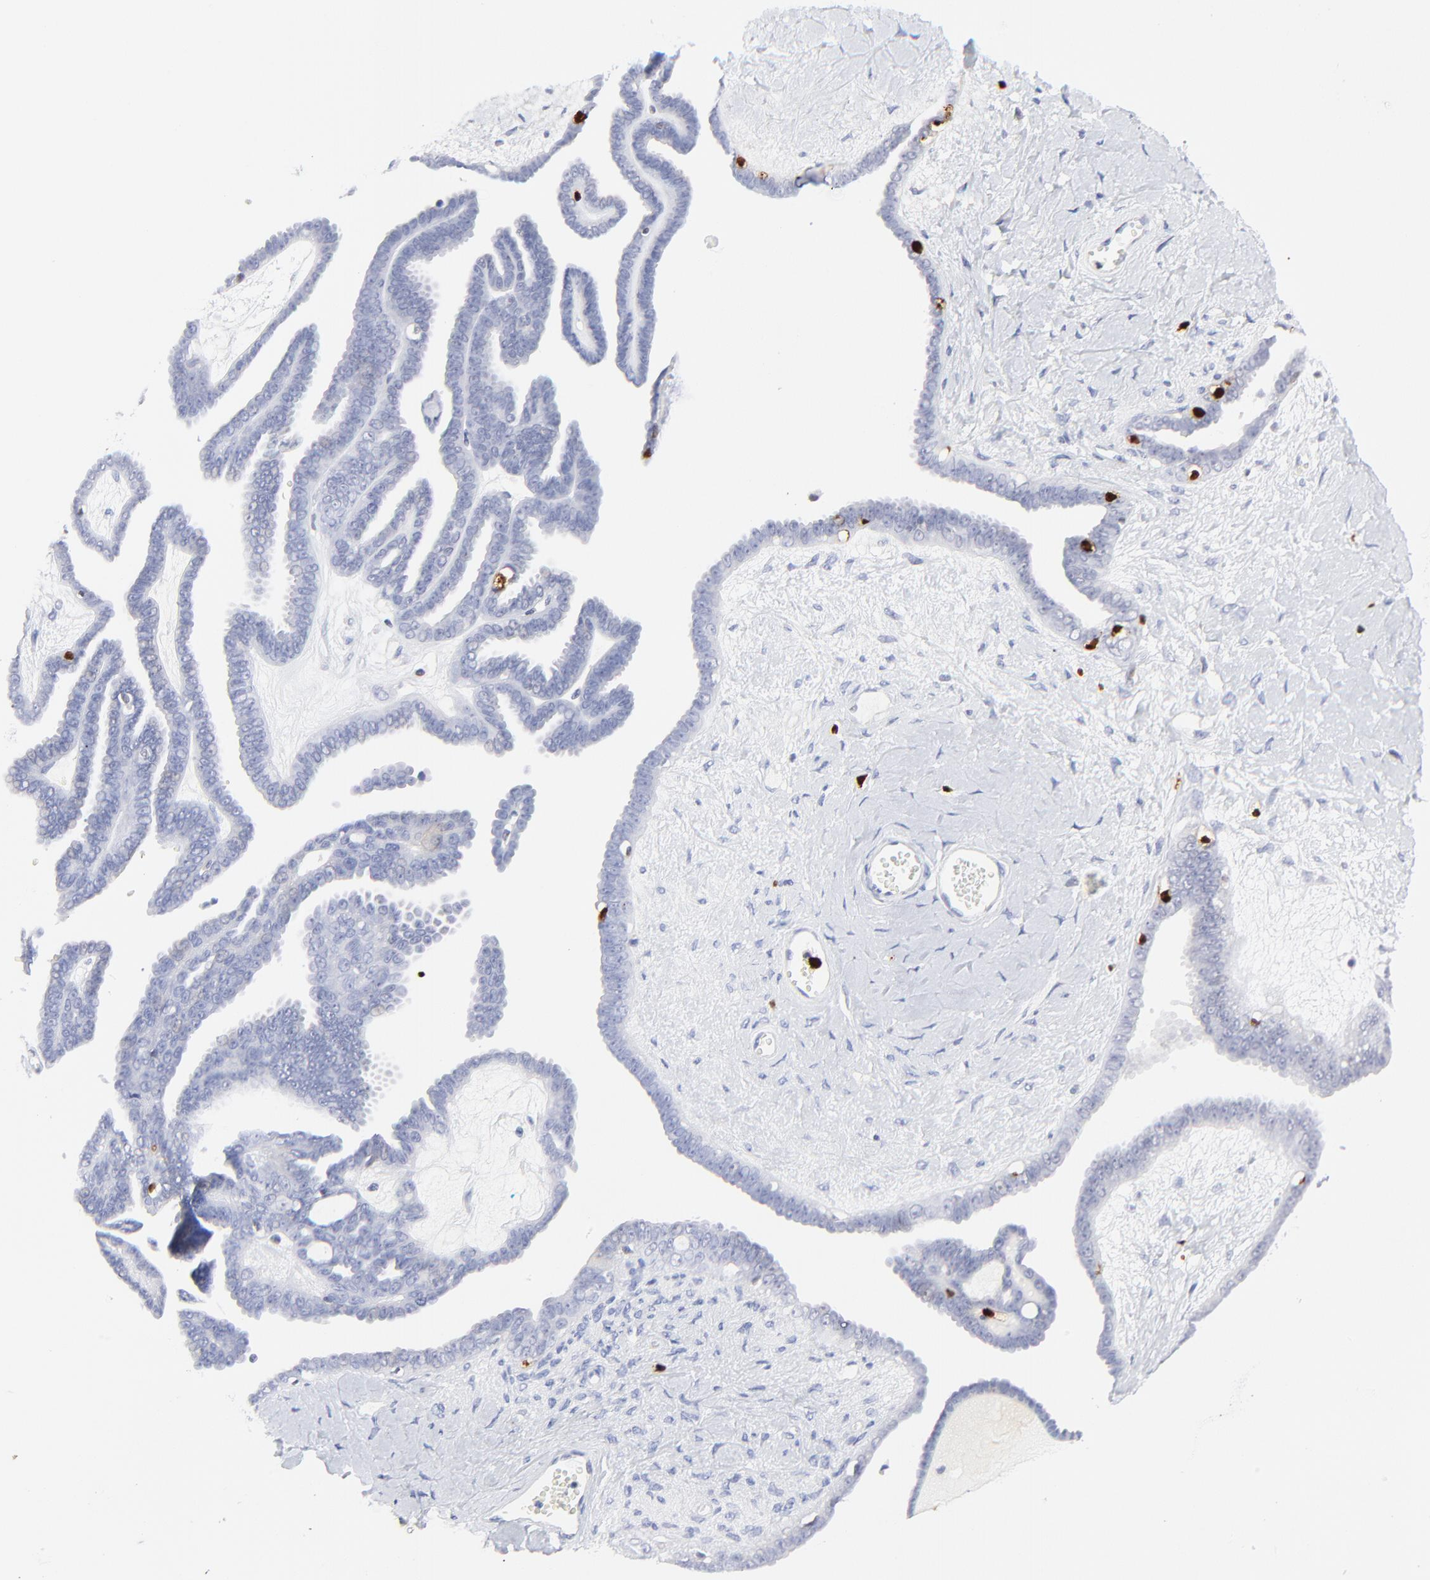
{"staining": {"intensity": "negative", "quantity": "none", "location": "none"}, "tissue": "ovarian cancer", "cell_type": "Tumor cells", "image_type": "cancer", "snomed": [{"axis": "morphology", "description": "Cystadenocarcinoma, serous, NOS"}, {"axis": "topography", "description": "Ovary"}], "caption": "Photomicrograph shows no protein staining in tumor cells of ovarian cancer (serous cystadenocarcinoma) tissue. (DAB (3,3'-diaminobenzidine) immunohistochemistry (IHC) with hematoxylin counter stain).", "gene": "ZAP70", "patient": {"sex": "female", "age": 71}}